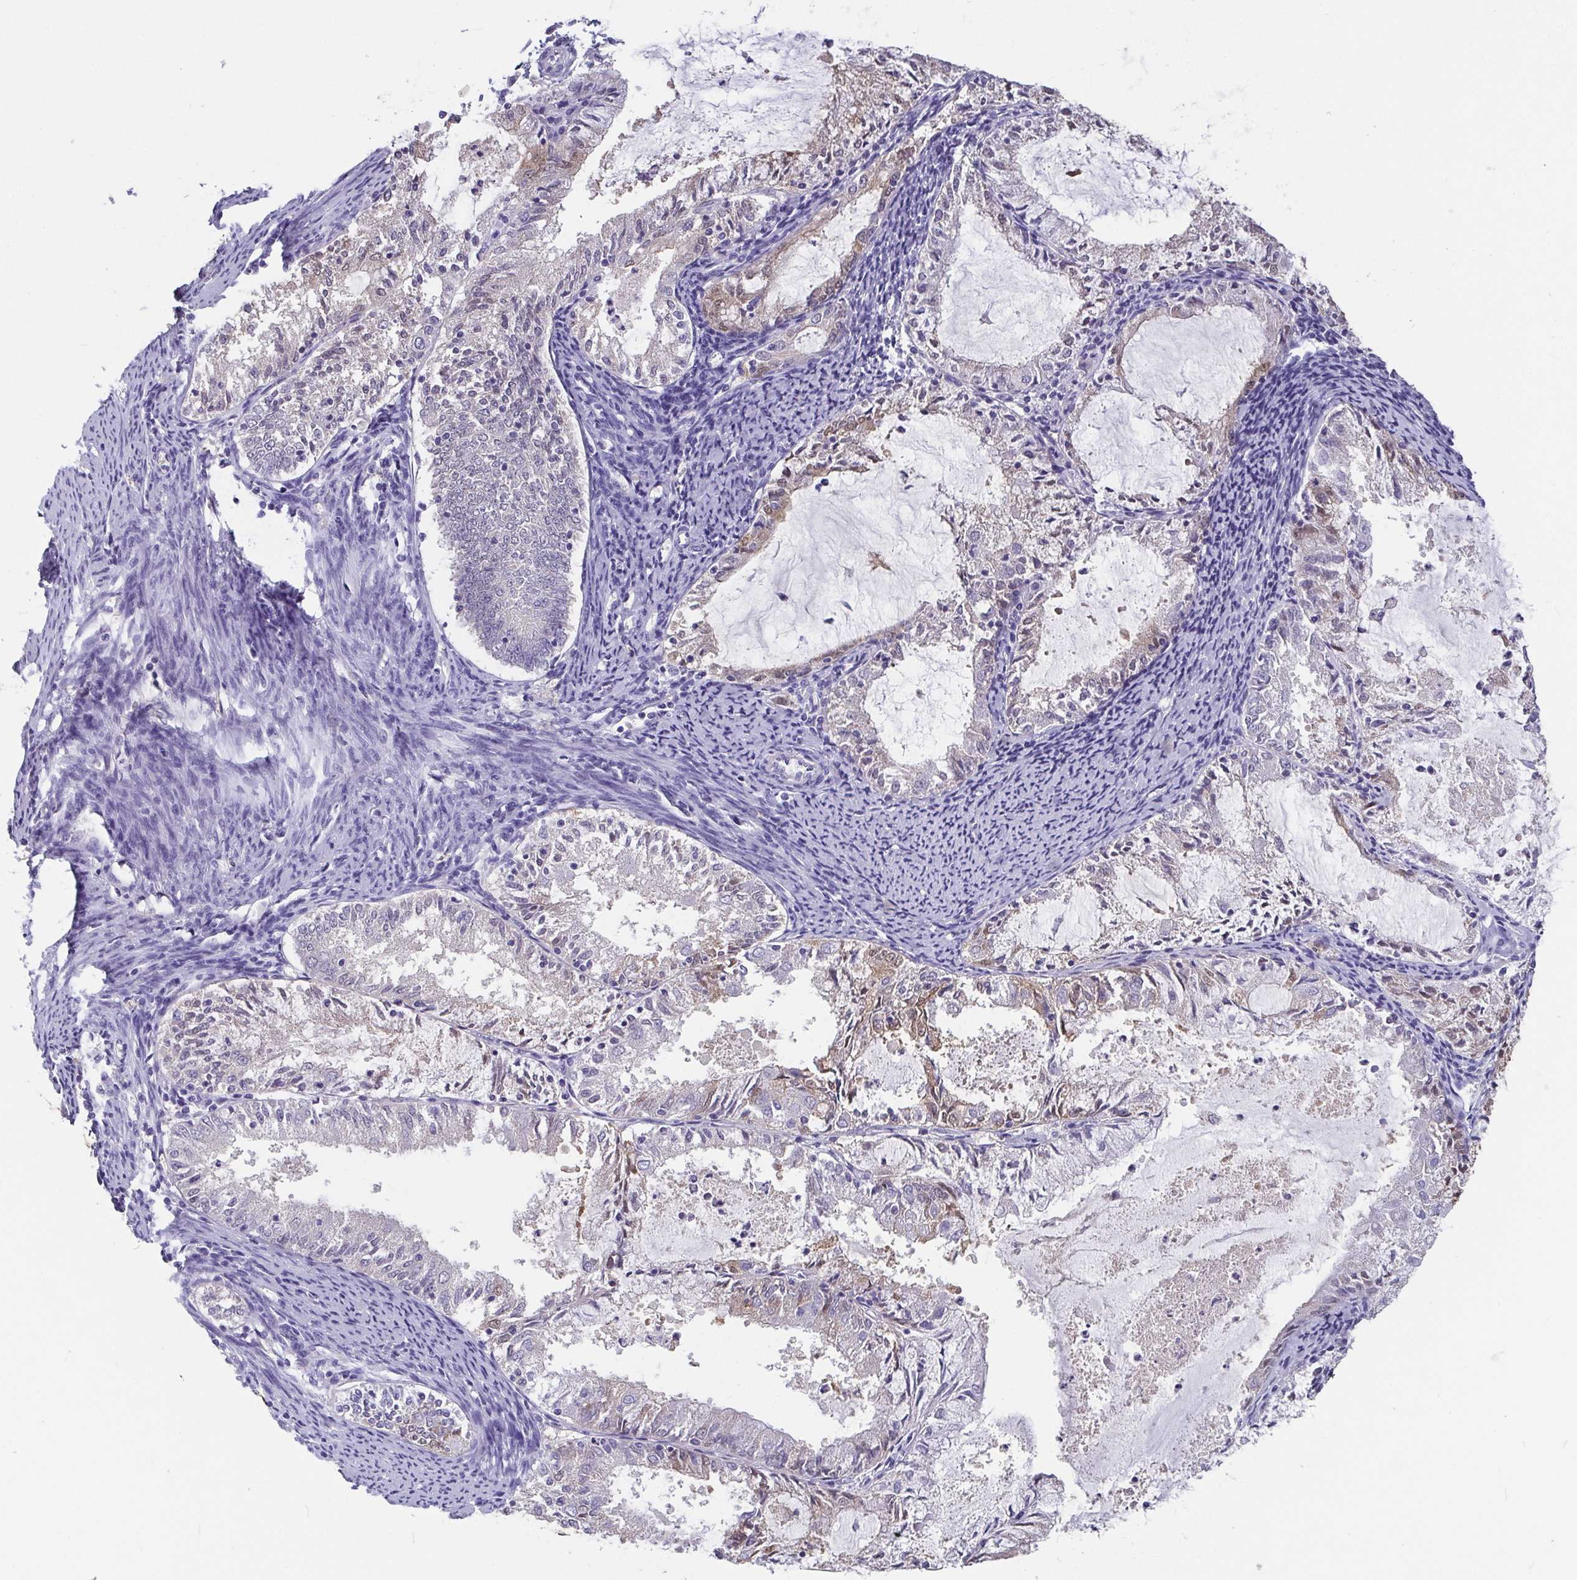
{"staining": {"intensity": "weak", "quantity": "<25%", "location": "cytoplasmic/membranous"}, "tissue": "endometrial cancer", "cell_type": "Tumor cells", "image_type": "cancer", "snomed": [{"axis": "morphology", "description": "Adenocarcinoma, NOS"}, {"axis": "topography", "description": "Endometrium"}], "caption": "The image reveals no staining of tumor cells in endometrial adenocarcinoma. The staining is performed using DAB (3,3'-diaminobenzidine) brown chromogen with nuclei counter-stained in using hematoxylin.", "gene": "IDH1", "patient": {"sex": "female", "age": 57}}